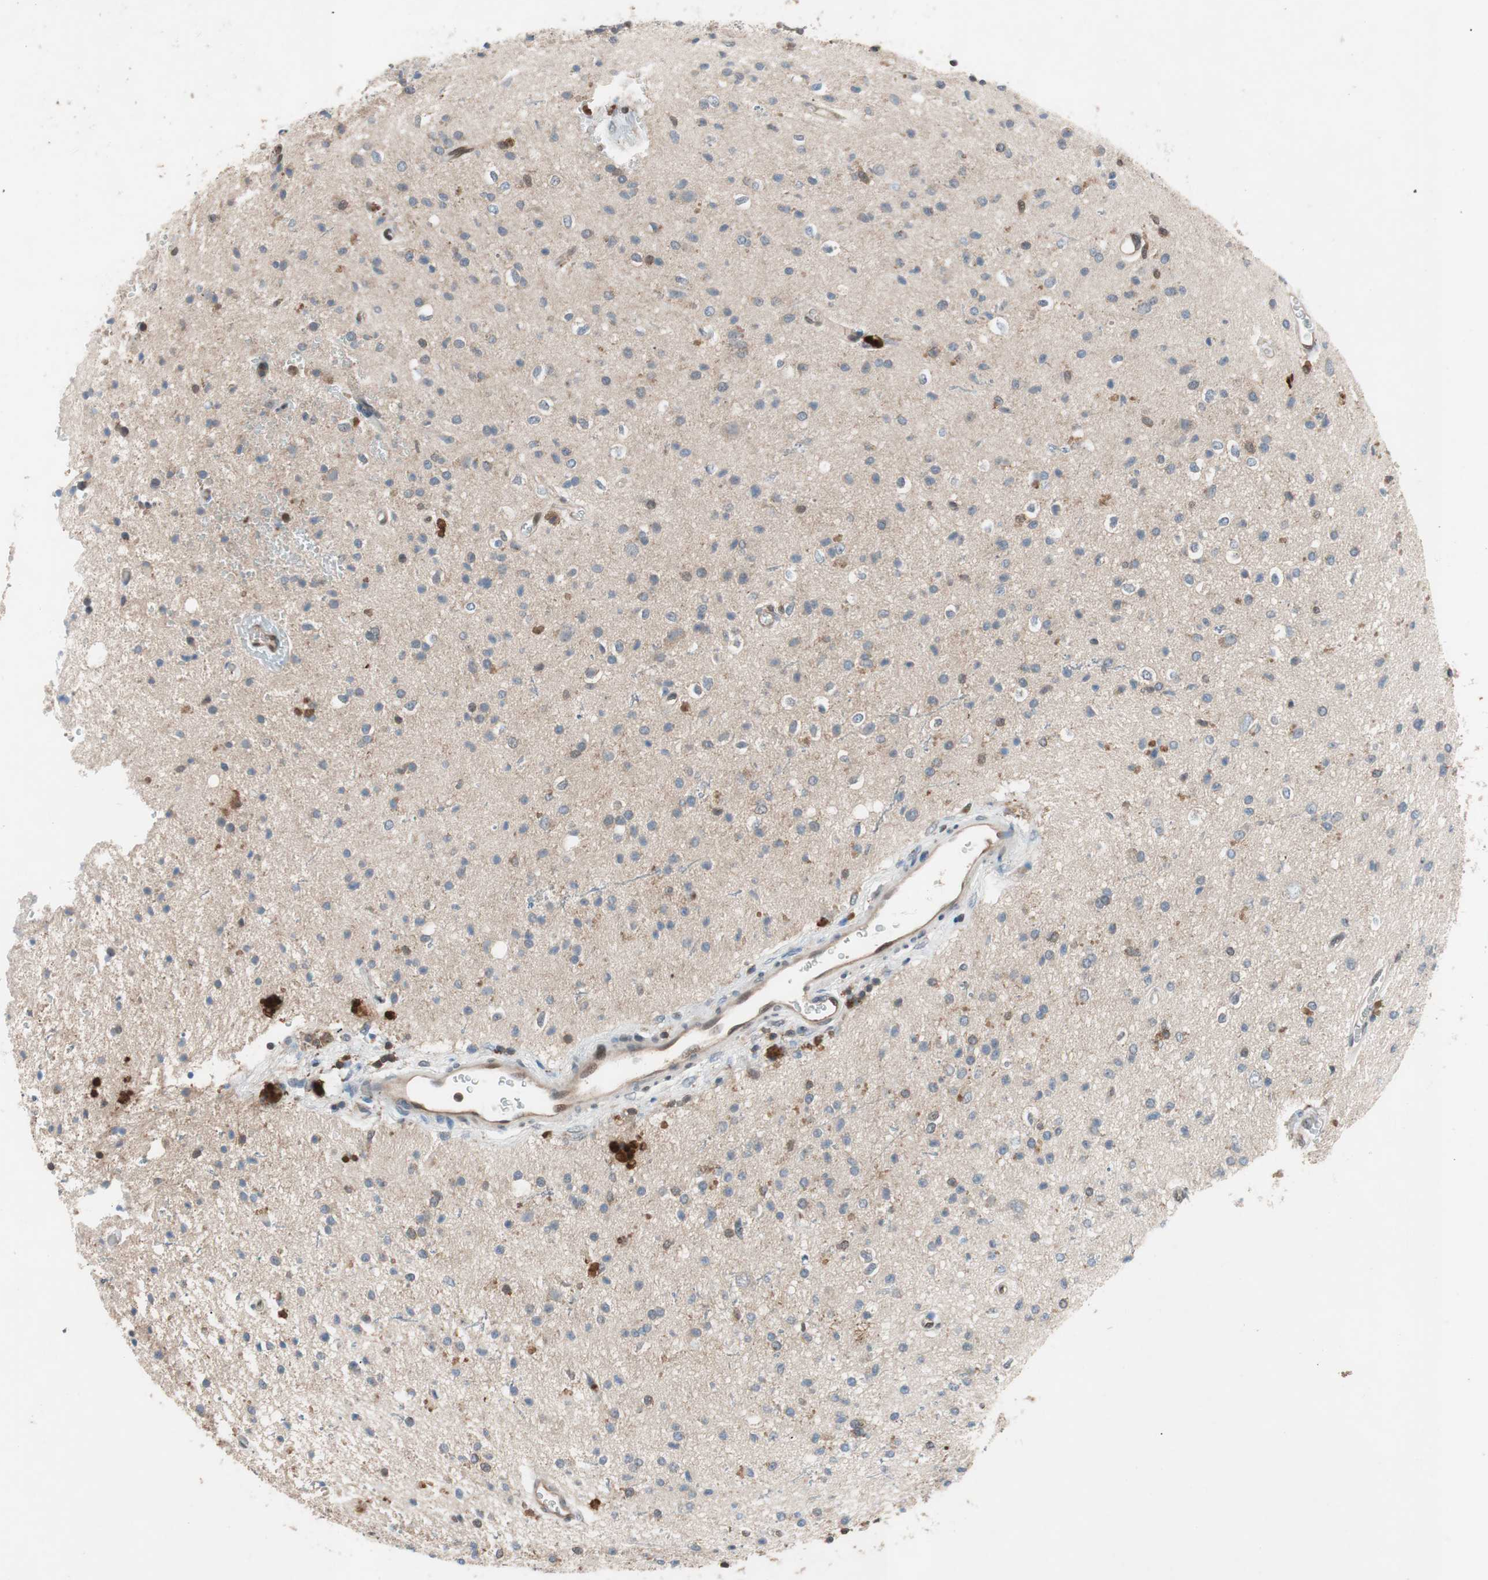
{"staining": {"intensity": "strong", "quantity": "<25%", "location": "cytoplasmic/membranous"}, "tissue": "glioma", "cell_type": "Tumor cells", "image_type": "cancer", "snomed": [{"axis": "morphology", "description": "Glioma, malignant, High grade"}, {"axis": "topography", "description": "Brain"}], "caption": "Protein expression analysis of human glioma reveals strong cytoplasmic/membranous expression in approximately <25% of tumor cells. (Brightfield microscopy of DAB IHC at high magnification).", "gene": "GALT", "patient": {"sex": "male", "age": 47}}